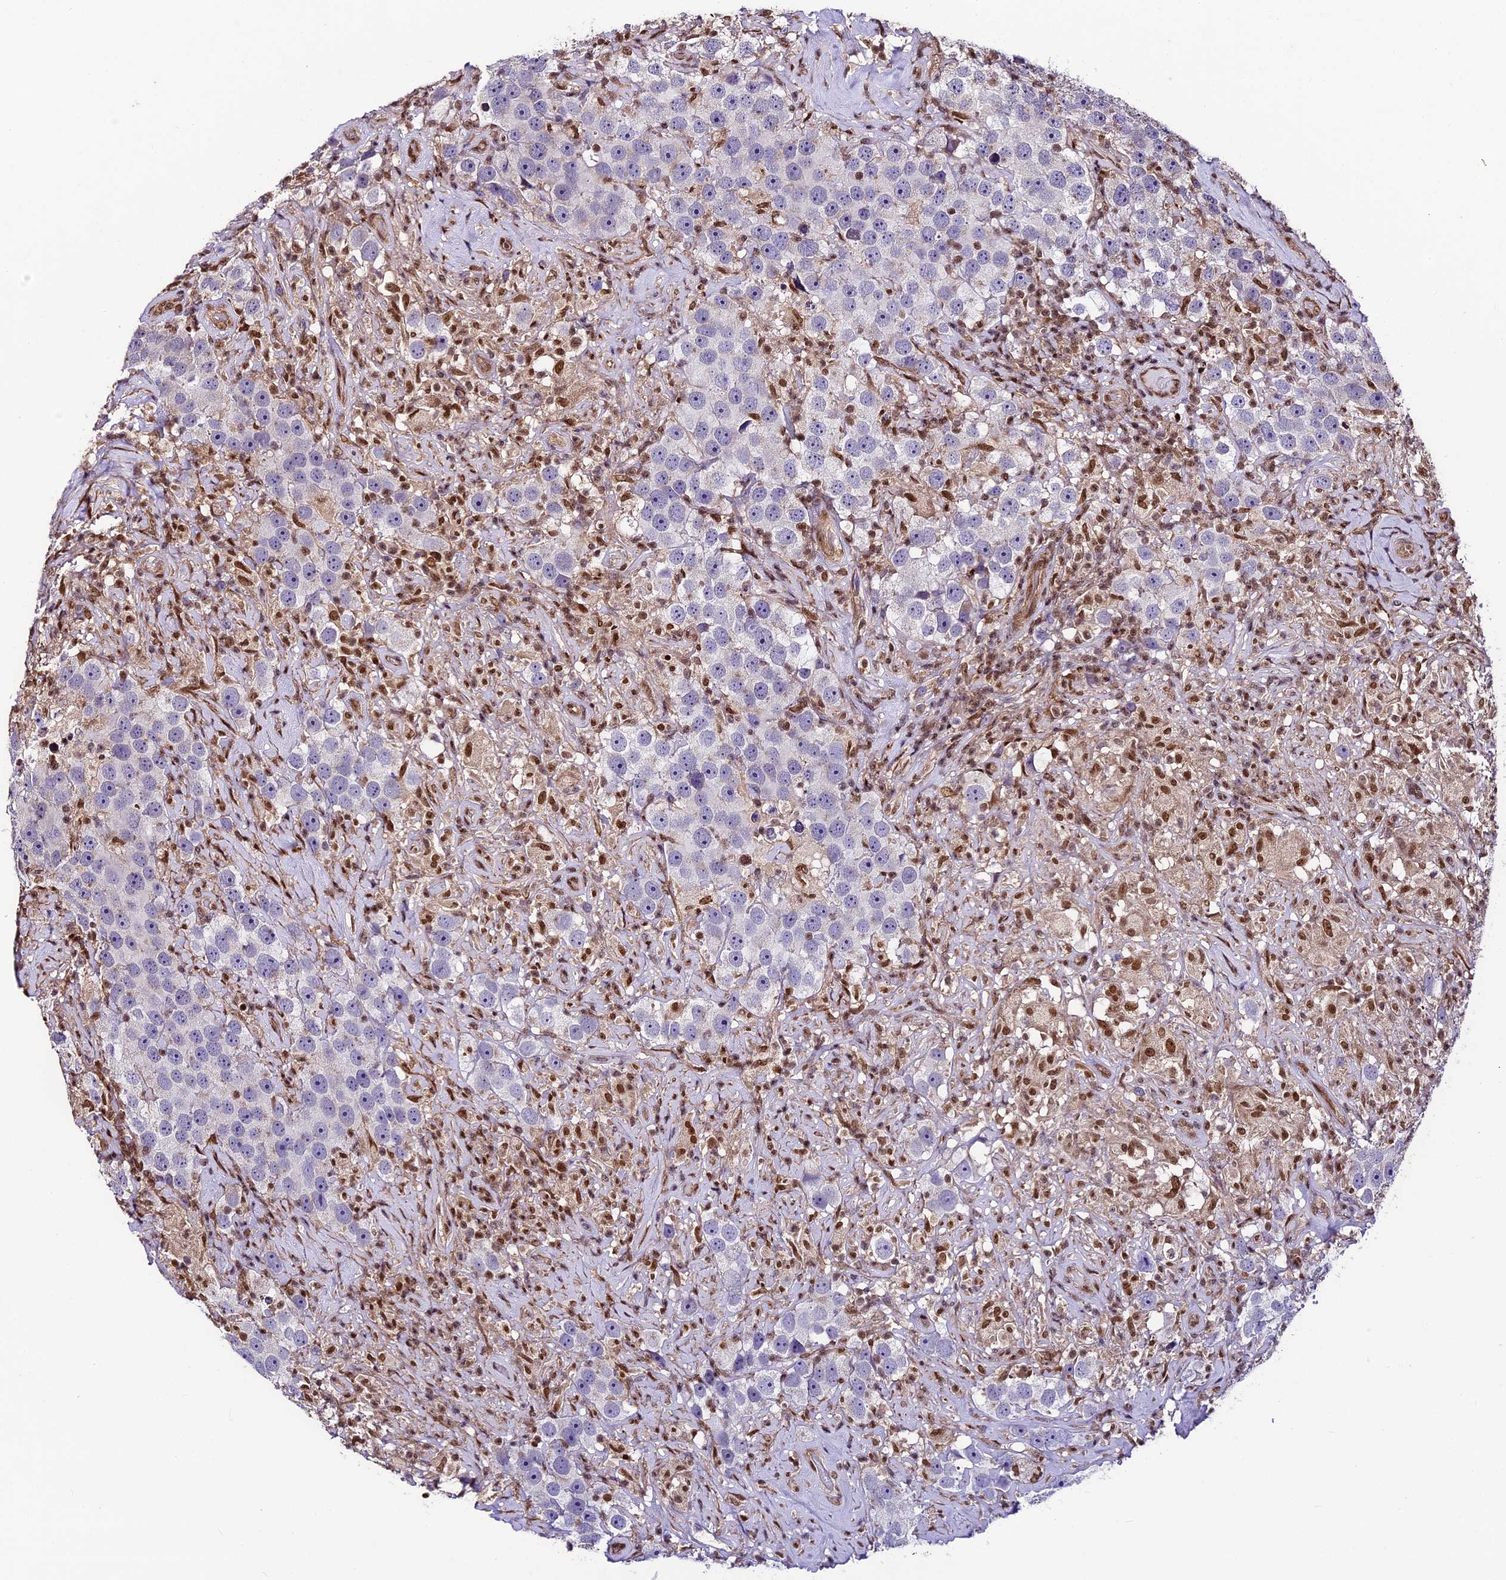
{"staining": {"intensity": "negative", "quantity": "none", "location": "none"}, "tissue": "testis cancer", "cell_type": "Tumor cells", "image_type": "cancer", "snomed": [{"axis": "morphology", "description": "Seminoma, NOS"}, {"axis": "topography", "description": "Testis"}], "caption": "A high-resolution micrograph shows immunohistochemistry (IHC) staining of testis cancer (seminoma), which shows no significant expression in tumor cells.", "gene": "TRIM22", "patient": {"sex": "male", "age": 49}}